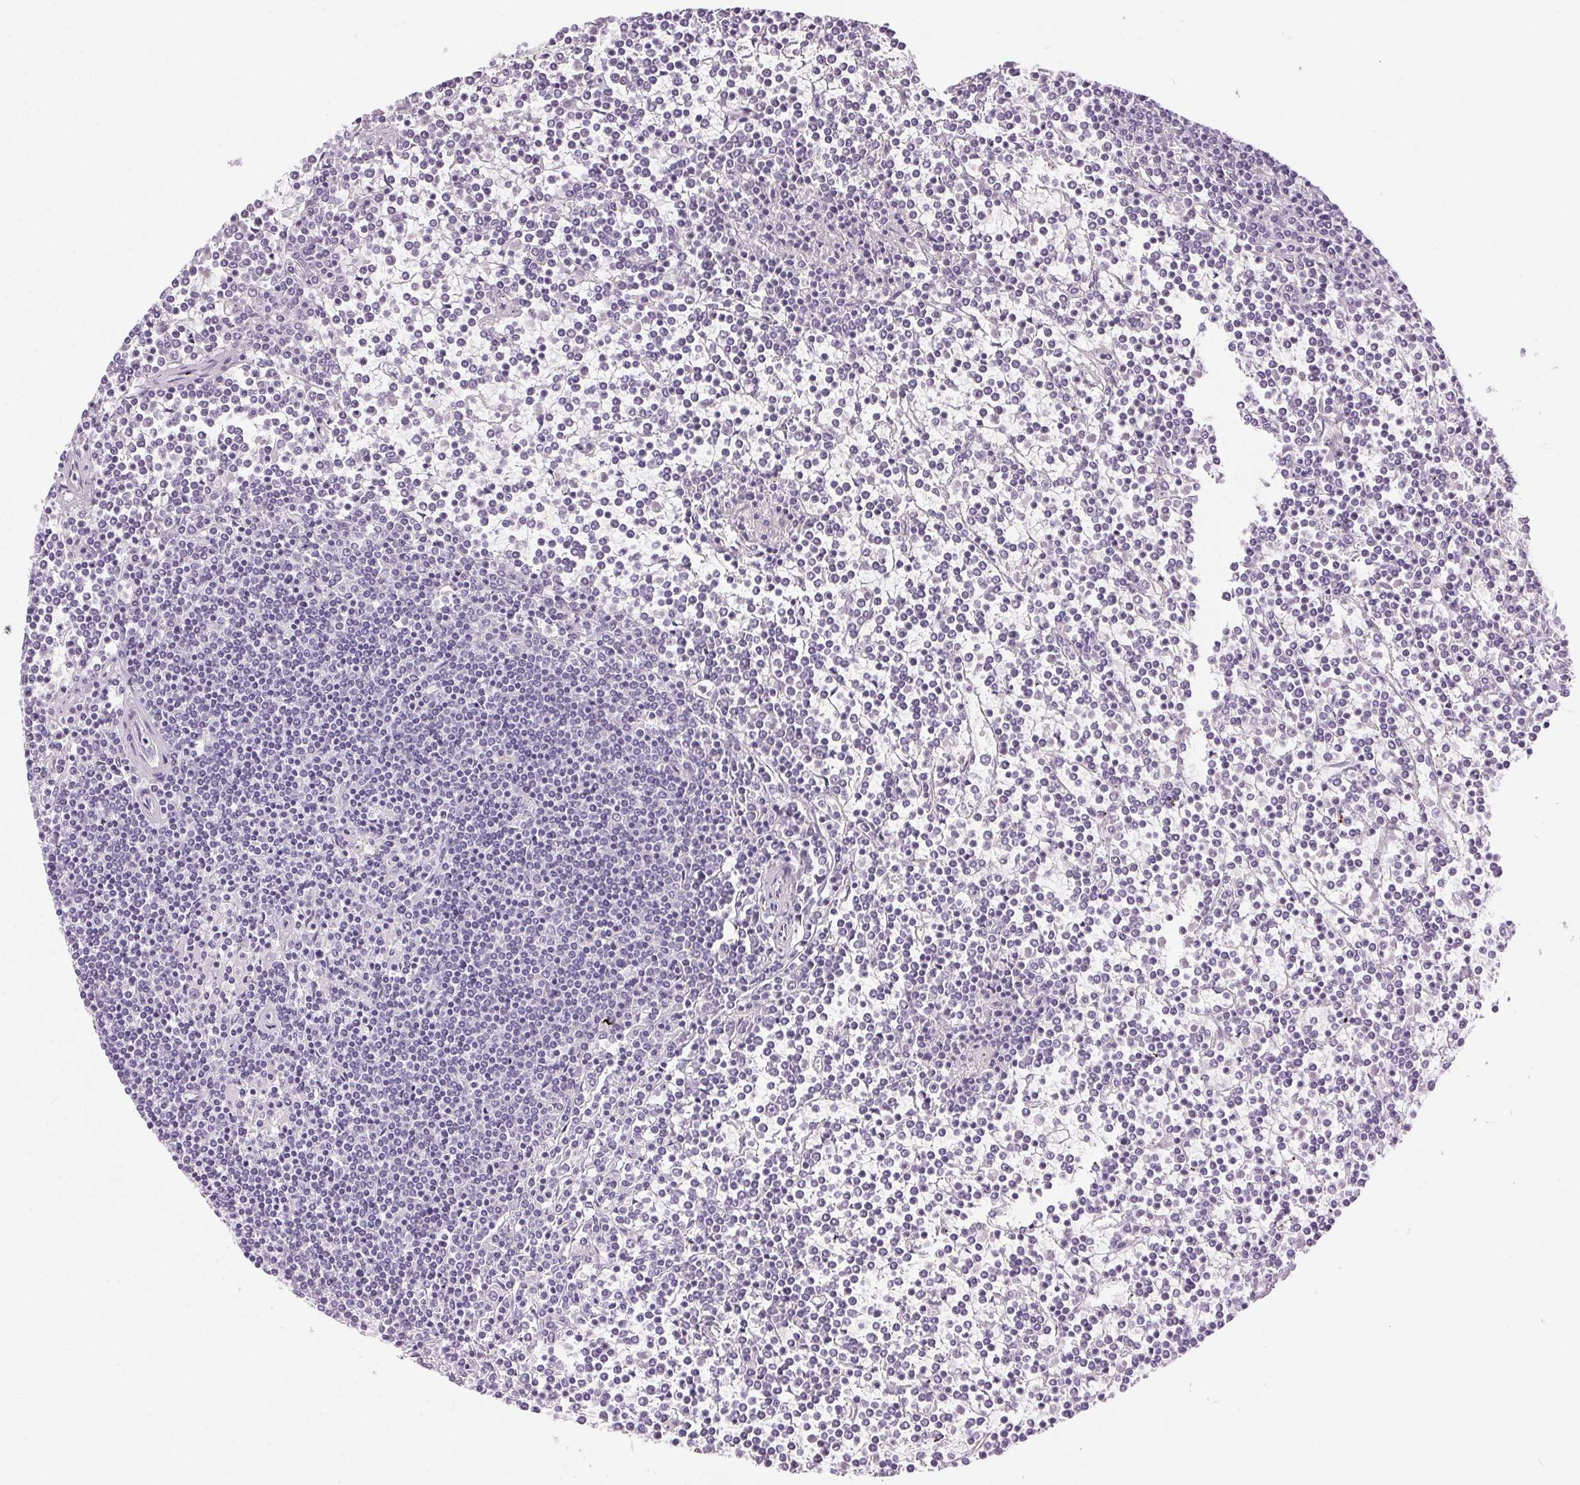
{"staining": {"intensity": "negative", "quantity": "none", "location": "none"}, "tissue": "lymphoma", "cell_type": "Tumor cells", "image_type": "cancer", "snomed": [{"axis": "morphology", "description": "Malignant lymphoma, non-Hodgkin's type, Low grade"}, {"axis": "topography", "description": "Spleen"}], "caption": "This is an IHC histopathology image of human lymphoma. There is no expression in tumor cells.", "gene": "BEND2", "patient": {"sex": "female", "age": 19}}